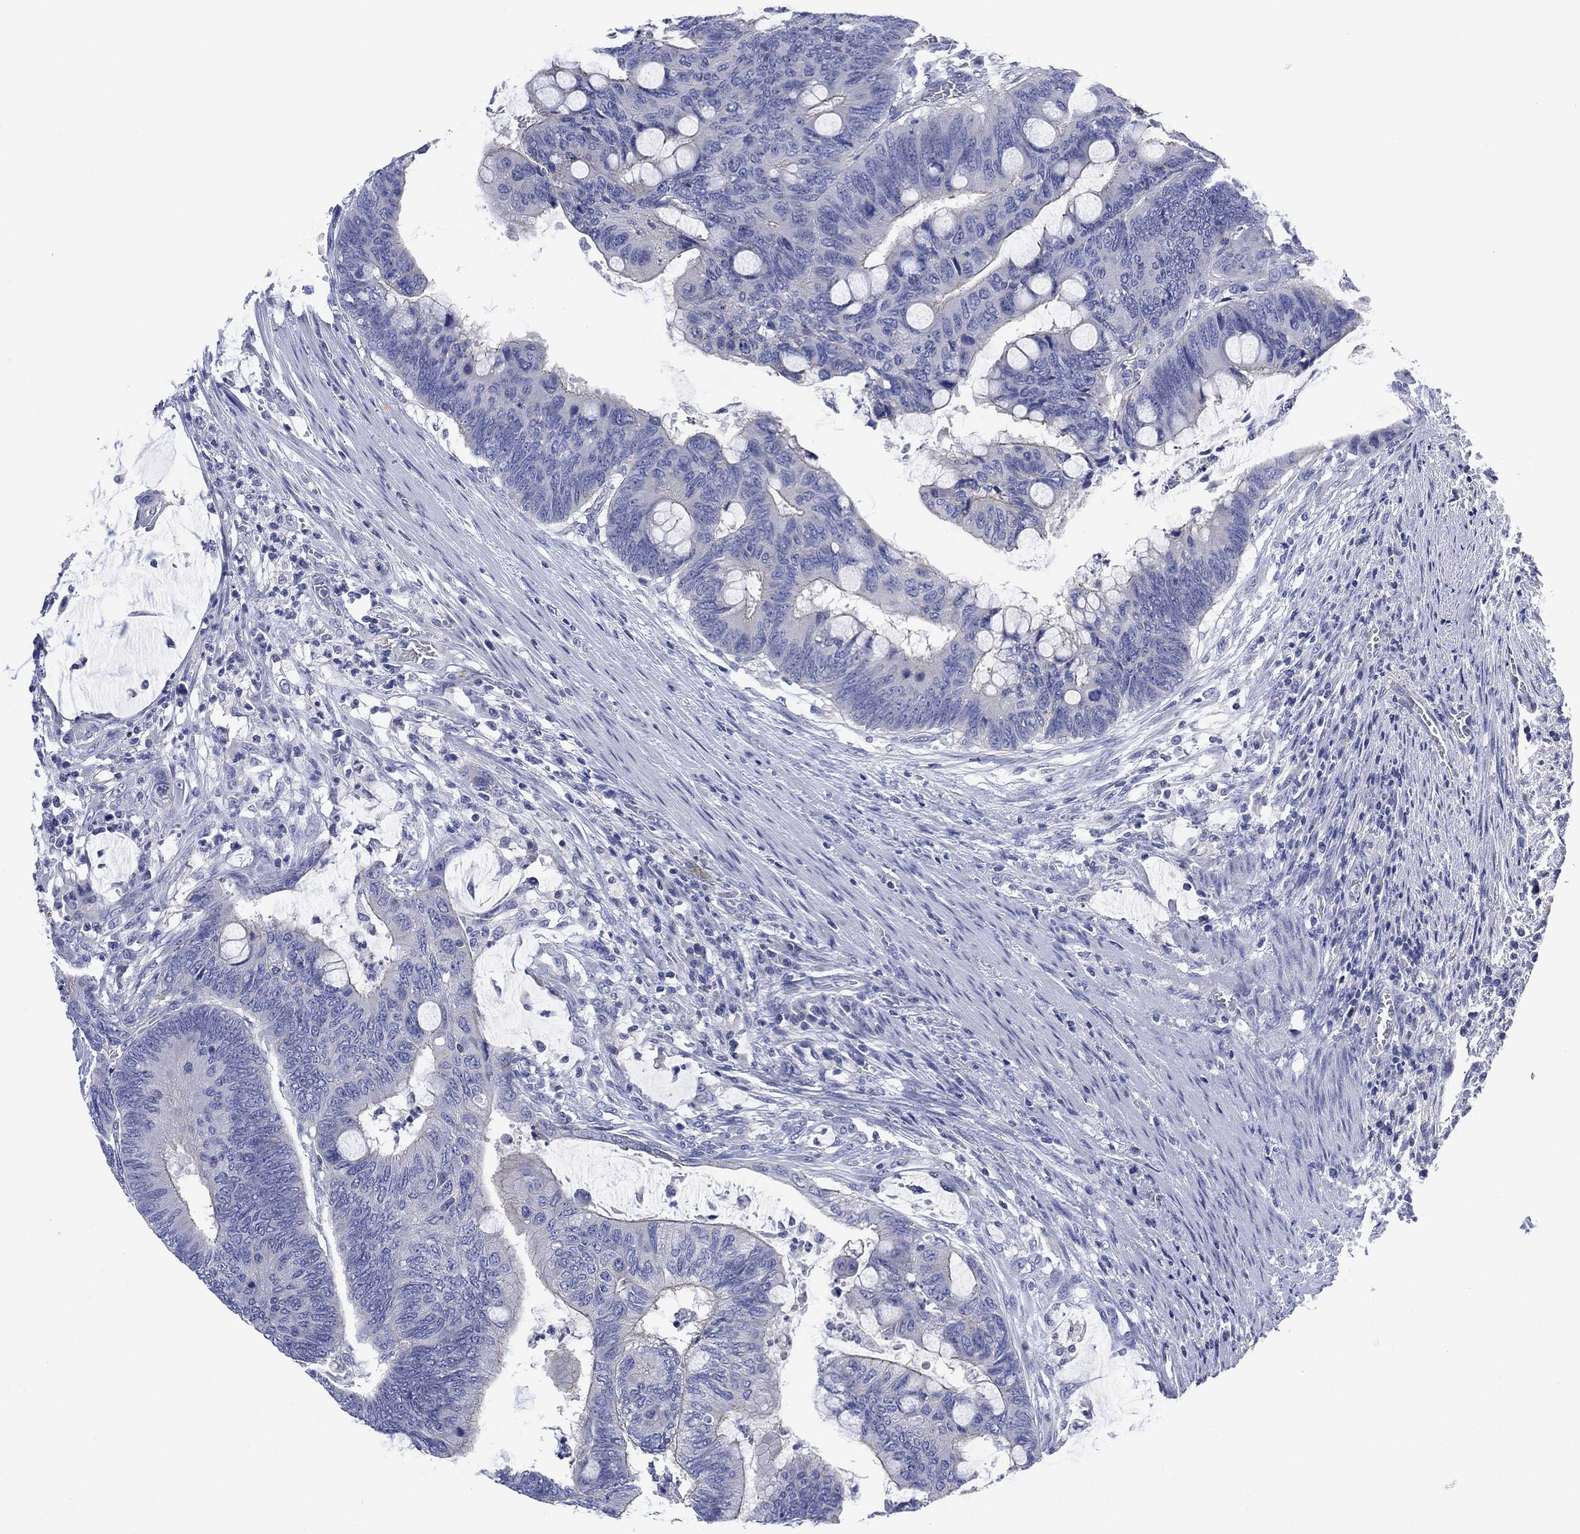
{"staining": {"intensity": "negative", "quantity": "none", "location": "none"}, "tissue": "colorectal cancer", "cell_type": "Tumor cells", "image_type": "cancer", "snomed": [{"axis": "morphology", "description": "Normal tissue, NOS"}, {"axis": "morphology", "description": "Adenocarcinoma, NOS"}, {"axis": "topography", "description": "Rectum"}], "caption": "Tumor cells are negative for brown protein staining in colorectal cancer.", "gene": "CHRNA3", "patient": {"sex": "male", "age": 92}}